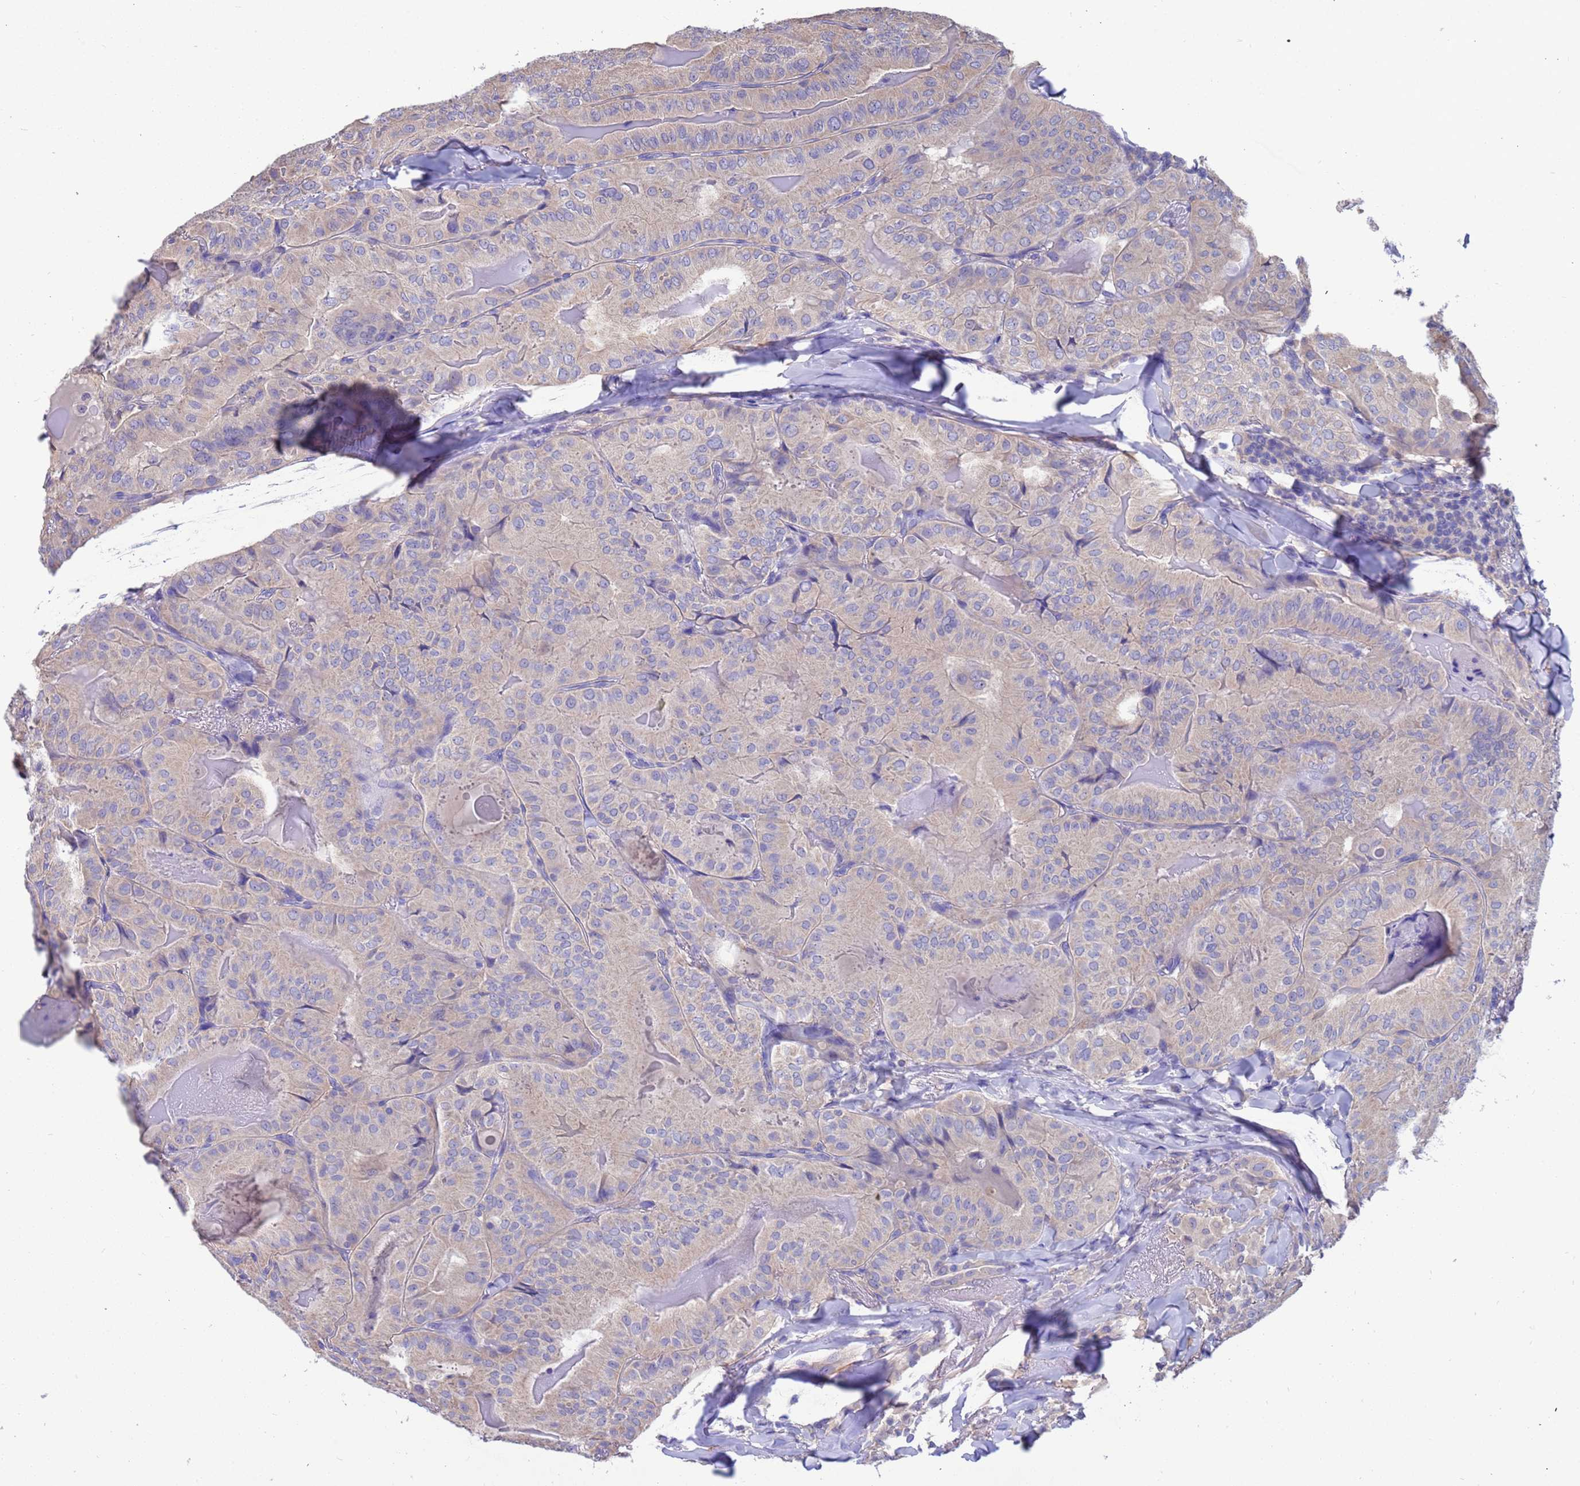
{"staining": {"intensity": "weak", "quantity": "<25%", "location": "cytoplasmic/membranous"}, "tissue": "thyroid cancer", "cell_type": "Tumor cells", "image_type": "cancer", "snomed": [{"axis": "morphology", "description": "Papillary adenocarcinoma, NOS"}, {"axis": "topography", "description": "Thyroid gland"}], "caption": "This is a image of immunohistochemistry staining of papillary adenocarcinoma (thyroid), which shows no expression in tumor cells.", "gene": "SRL", "patient": {"sex": "female", "age": 68}}